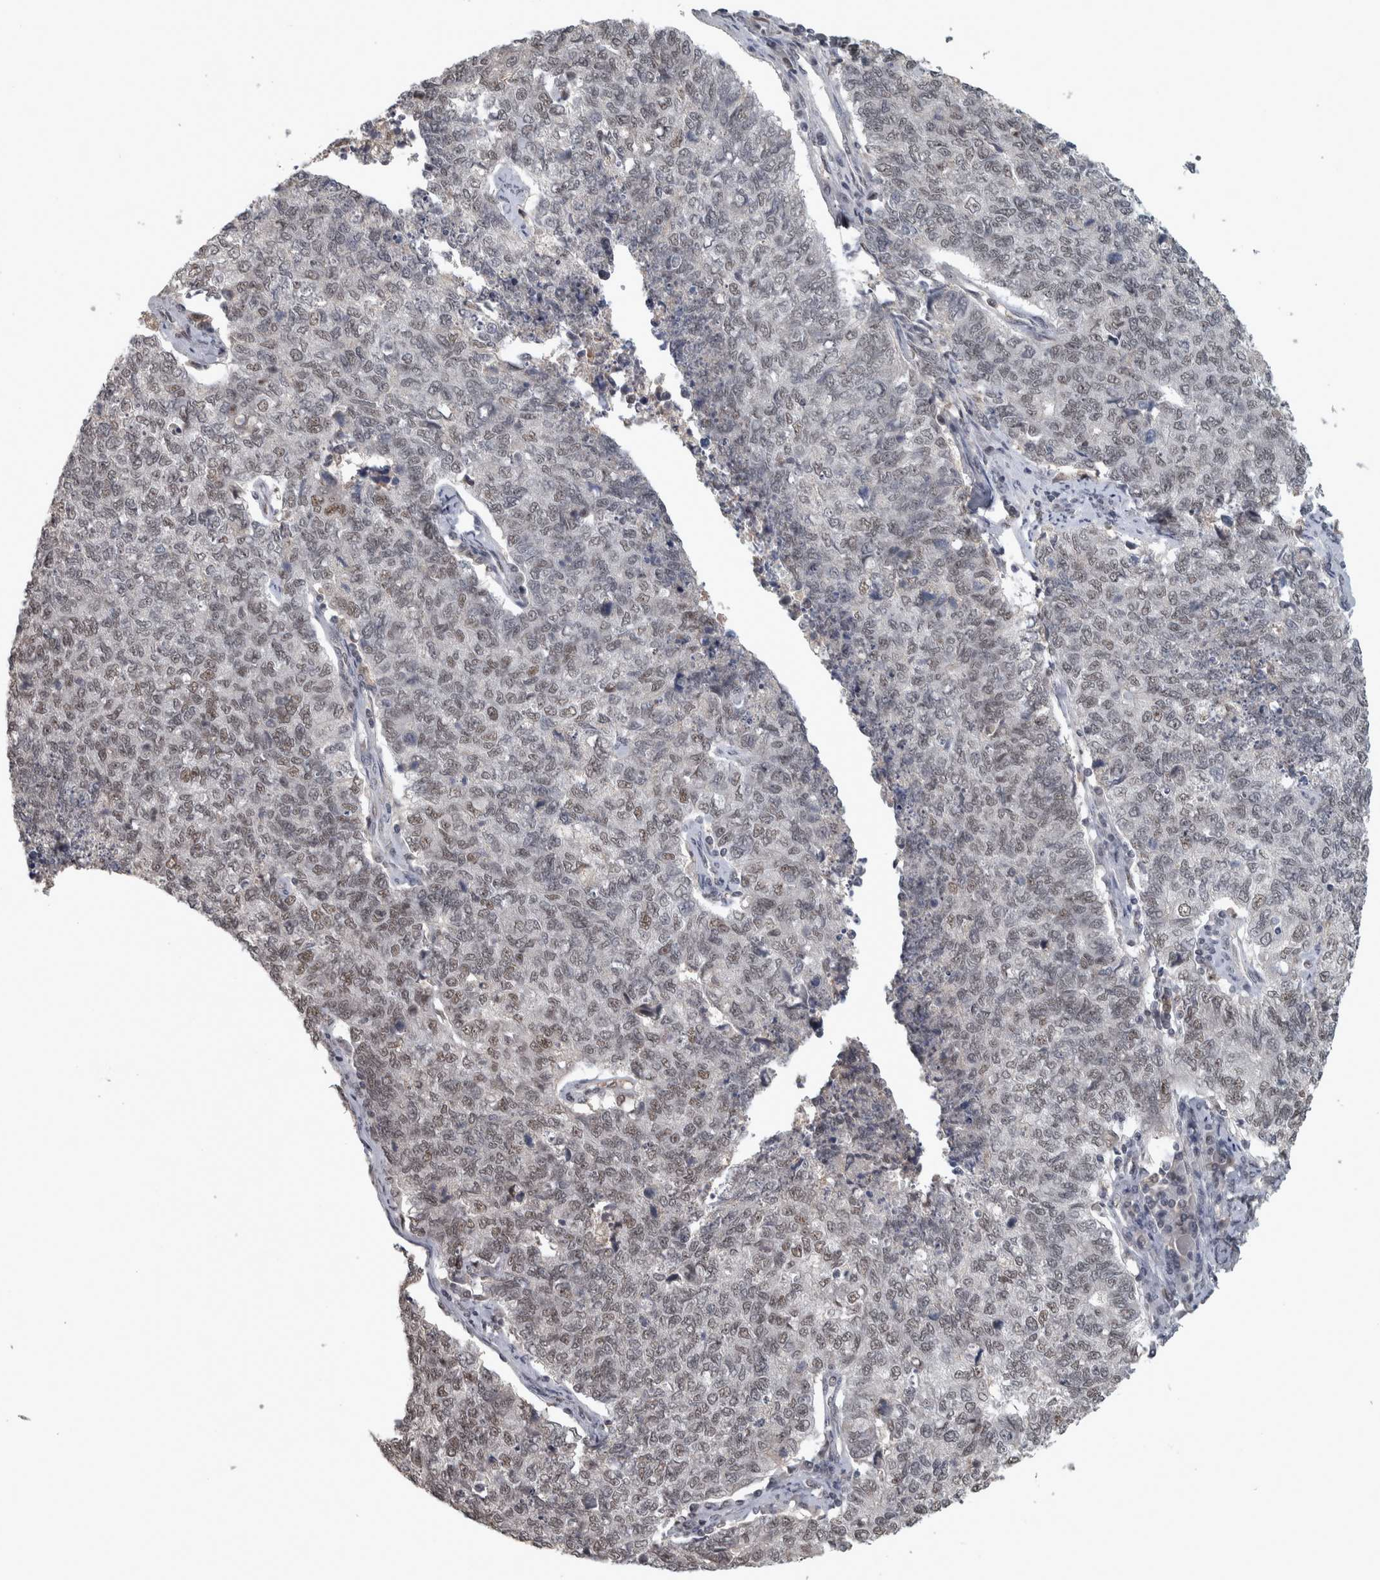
{"staining": {"intensity": "weak", "quantity": ">75%", "location": "nuclear"}, "tissue": "cervical cancer", "cell_type": "Tumor cells", "image_type": "cancer", "snomed": [{"axis": "morphology", "description": "Squamous cell carcinoma, NOS"}, {"axis": "topography", "description": "Cervix"}], "caption": "Immunohistochemical staining of human cervical cancer shows weak nuclear protein expression in about >75% of tumor cells.", "gene": "DDX42", "patient": {"sex": "female", "age": 63}}